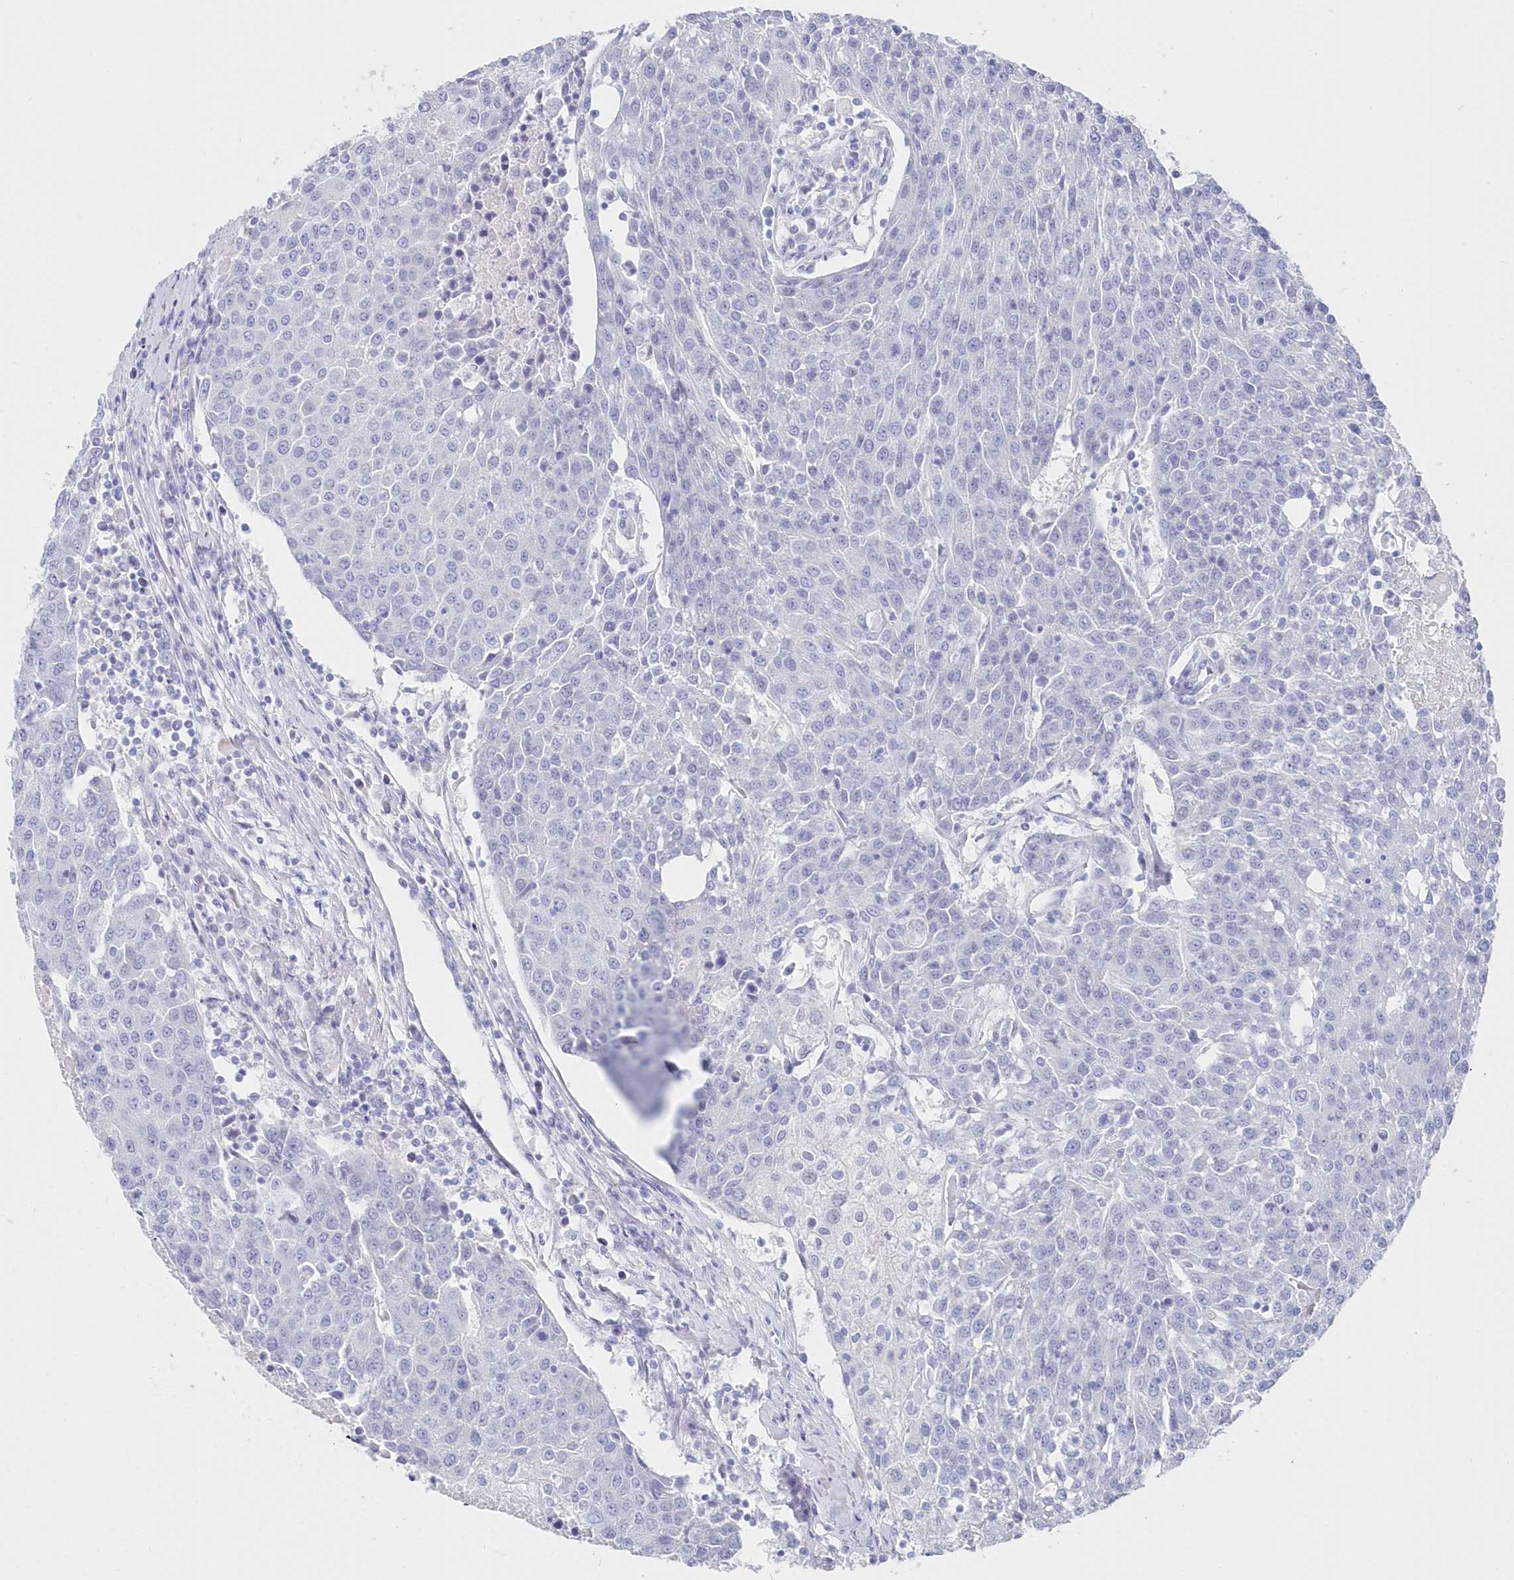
{"staining": {"intensity": "negative", "quantity": "none", "location": "none"}, "tissue": "urothelial cancer", "cell_type": "Tumor cells", "image_type": "cancer", "snomed": [{"axis": "morphology", "description": "Urothelial carcinoma, High grade"}, {"axis": "topography", "description": "Urinary bladder"}], "caption": "Immunohistochemical staining of human high-grade urothelial carcinoma reveals no significant staining in tumor cells.", "gene": "CSNK1G2", "patient": {"sex": "female", "age": 85}}